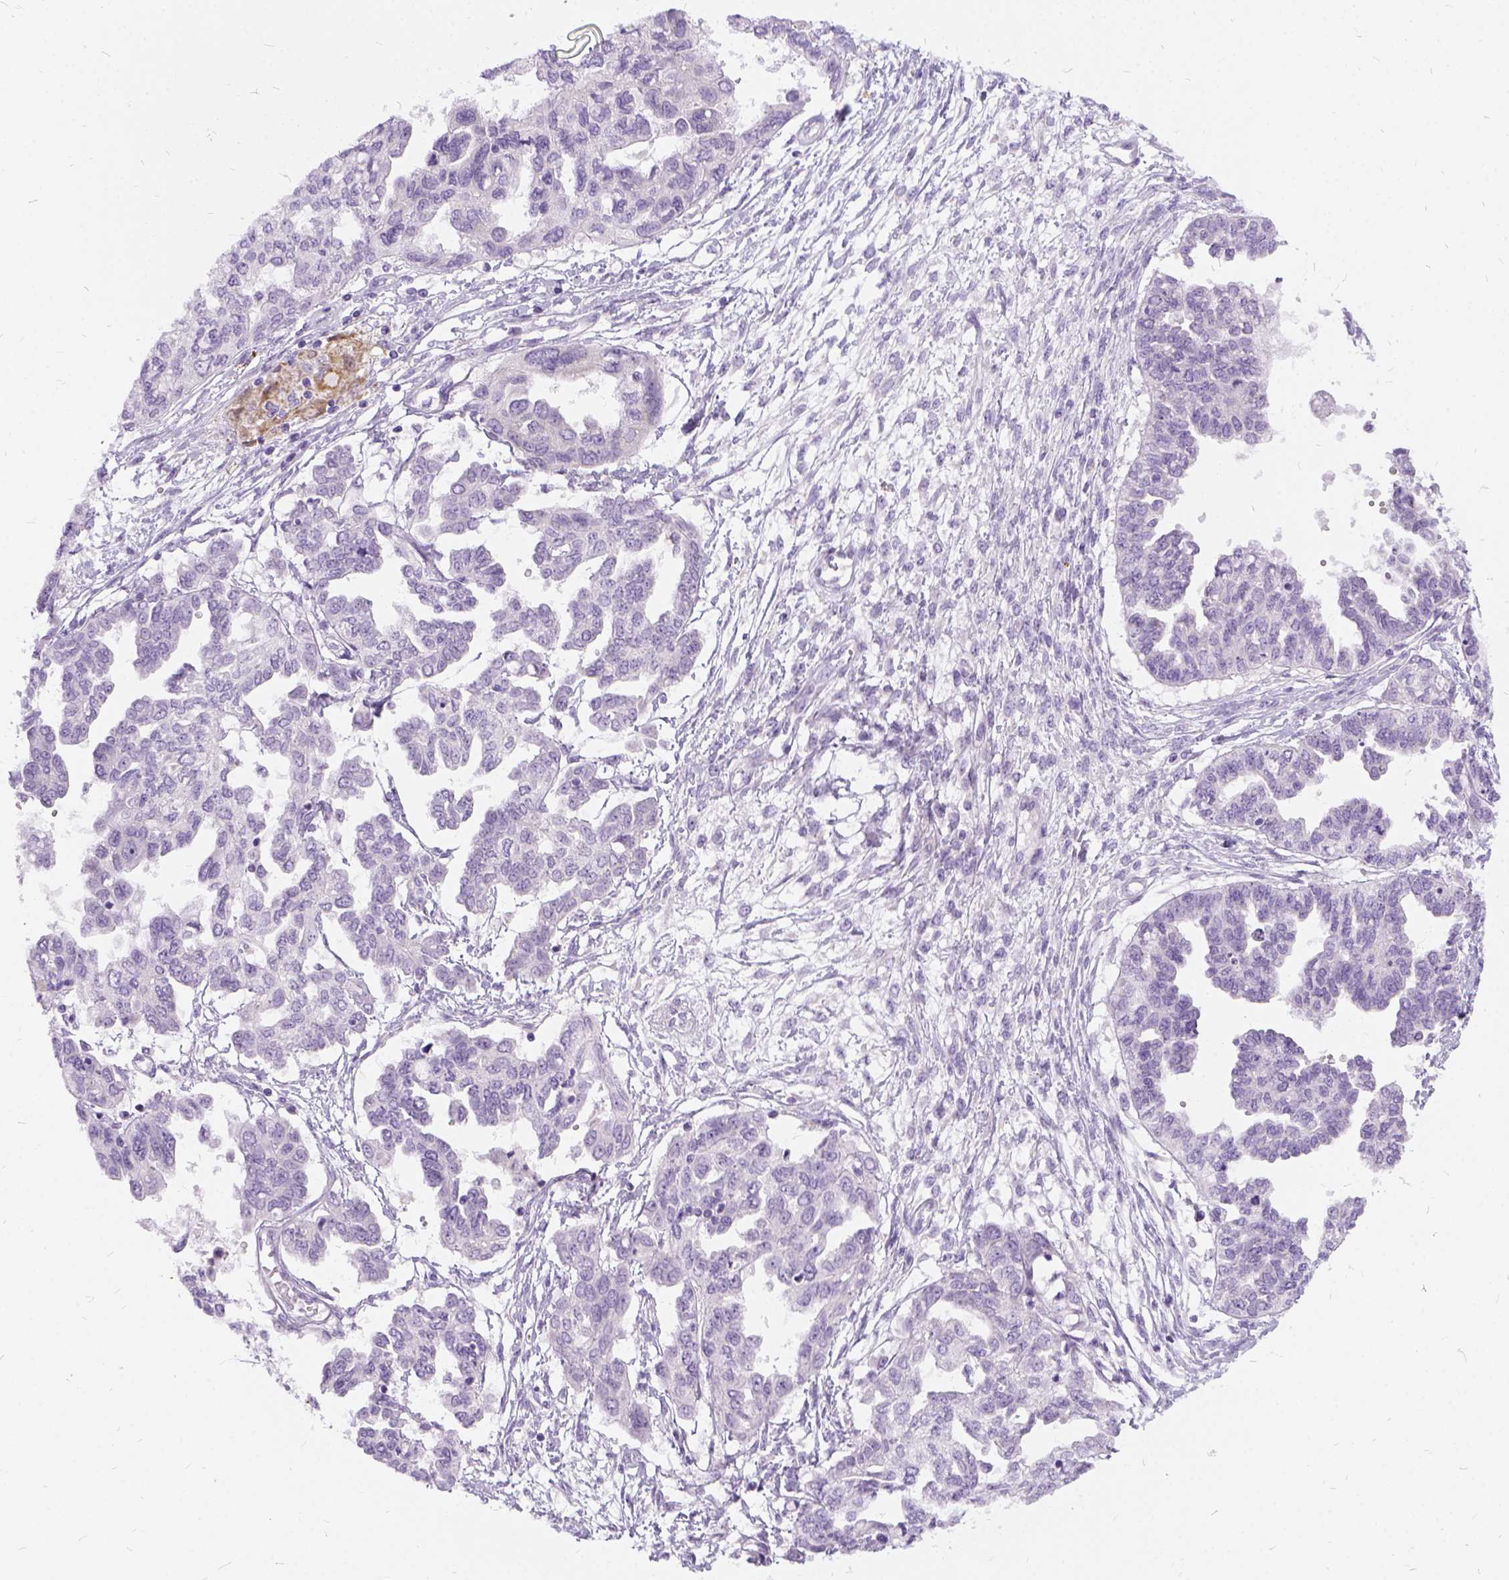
{"staining": {"intensity": "negative", "quantity": "none", "location": "none"}, "tissue": "ovarian cancer", "cell_type": "Tumor cells", "image_type": "cancer", "snomed": [{"axis": "morphology", "description": "Cystadenocarcinoma, serous, NOS"}, {"axis": "topography", "description": "Ovary"}], "caption": "A micrograph of ovarian serous cystadenocarcinoma stained for a protein demonstrates no brown staining in tumor cells.", "gene": "FDX1", "patient": {"sex": "female", "age": 53}}